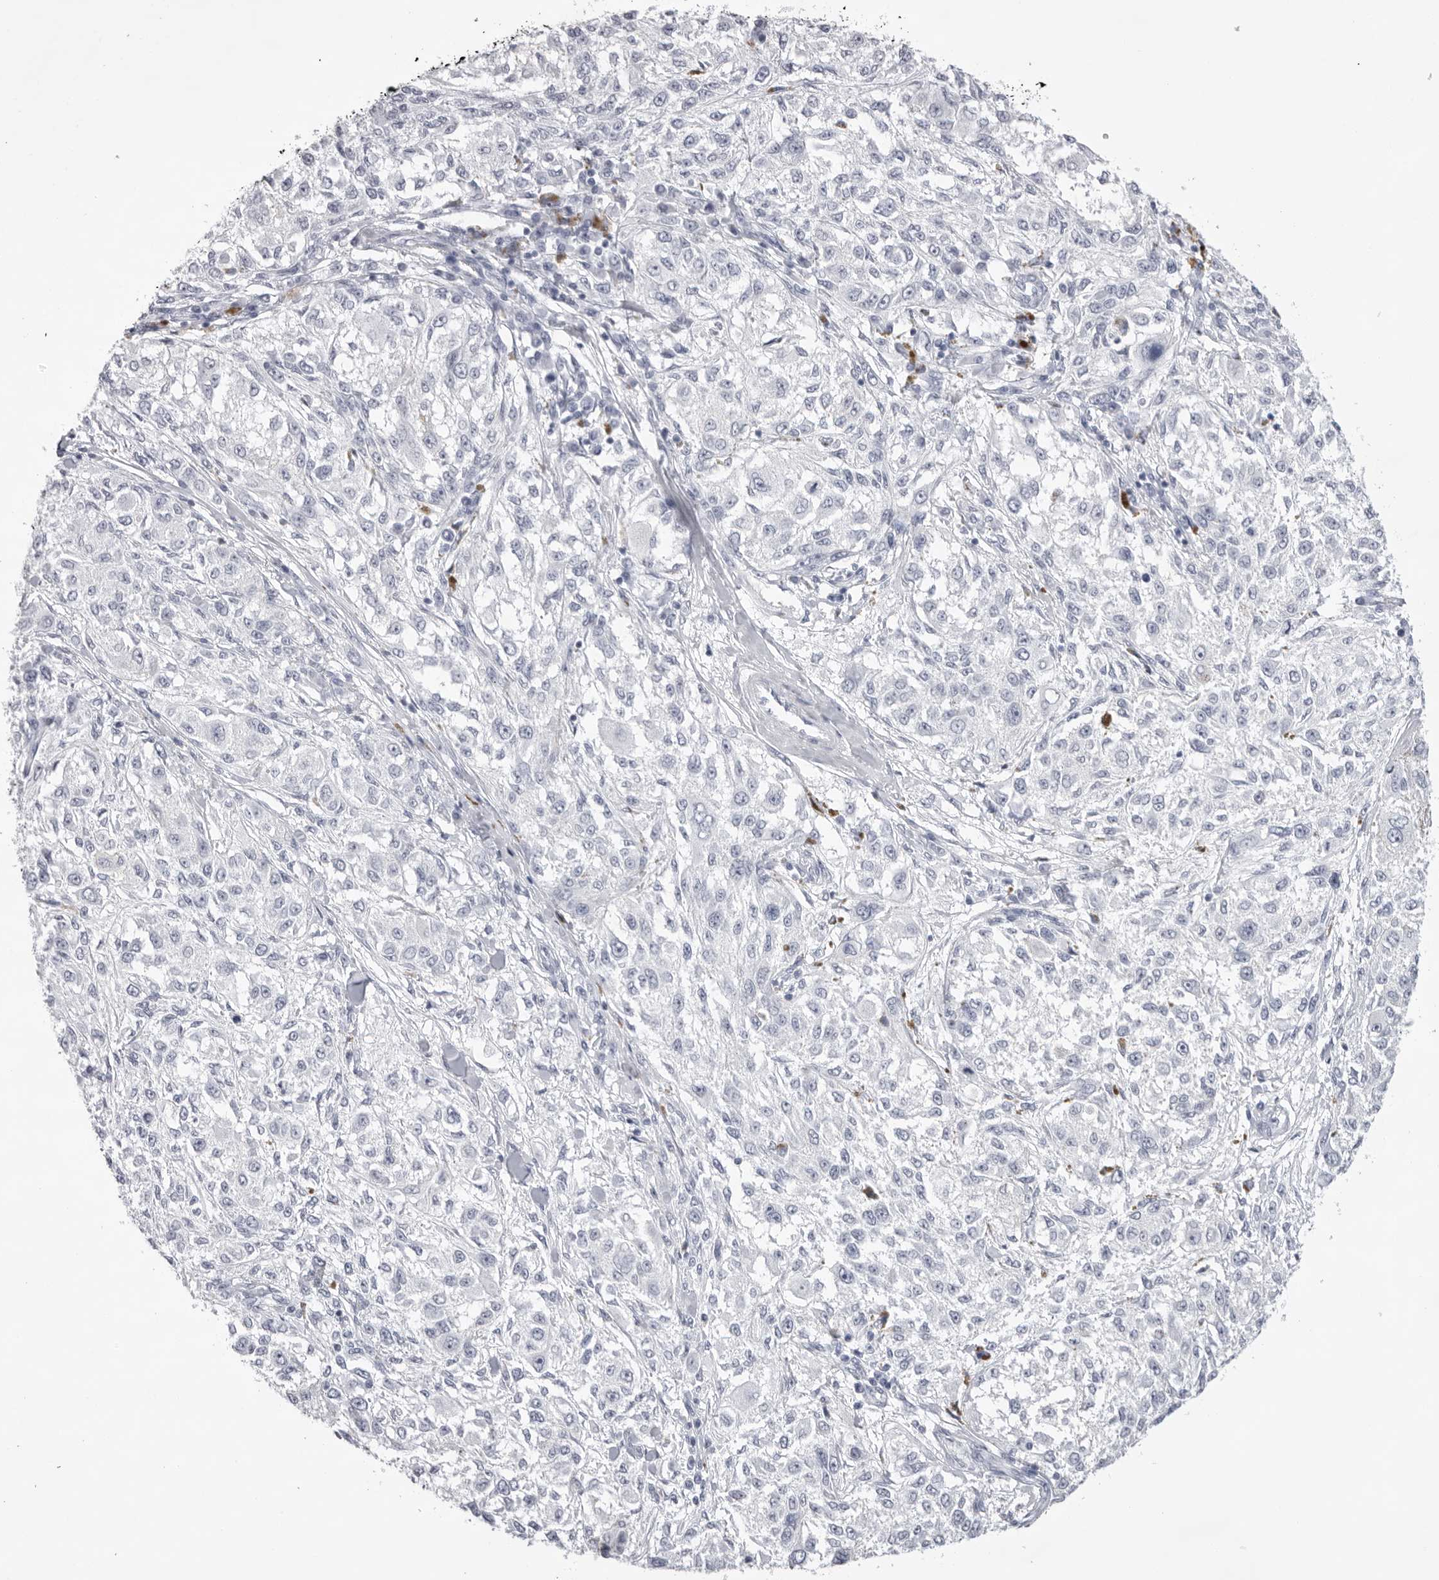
{"staining": {"intensity": "negative", "quantity": "none", "location": "none"}, "tissue": "melanoma", "cell_type": "Tumor cells", "image_type": "cancer", "snomed": [{"axis": "morphology", "description": "Necrosis, NOS"}, {"axis": "morphology", "description": "Malignant melanoma, NOS"}, {"axis": "topography", "description": "Skin"}], "caption": "This is an immunohistochemistry (IHC) image of human melanoma. There is no positivity in tumor cells.", "gene": "TMOD4", "patient": {"sex": "female", "age": 87}}